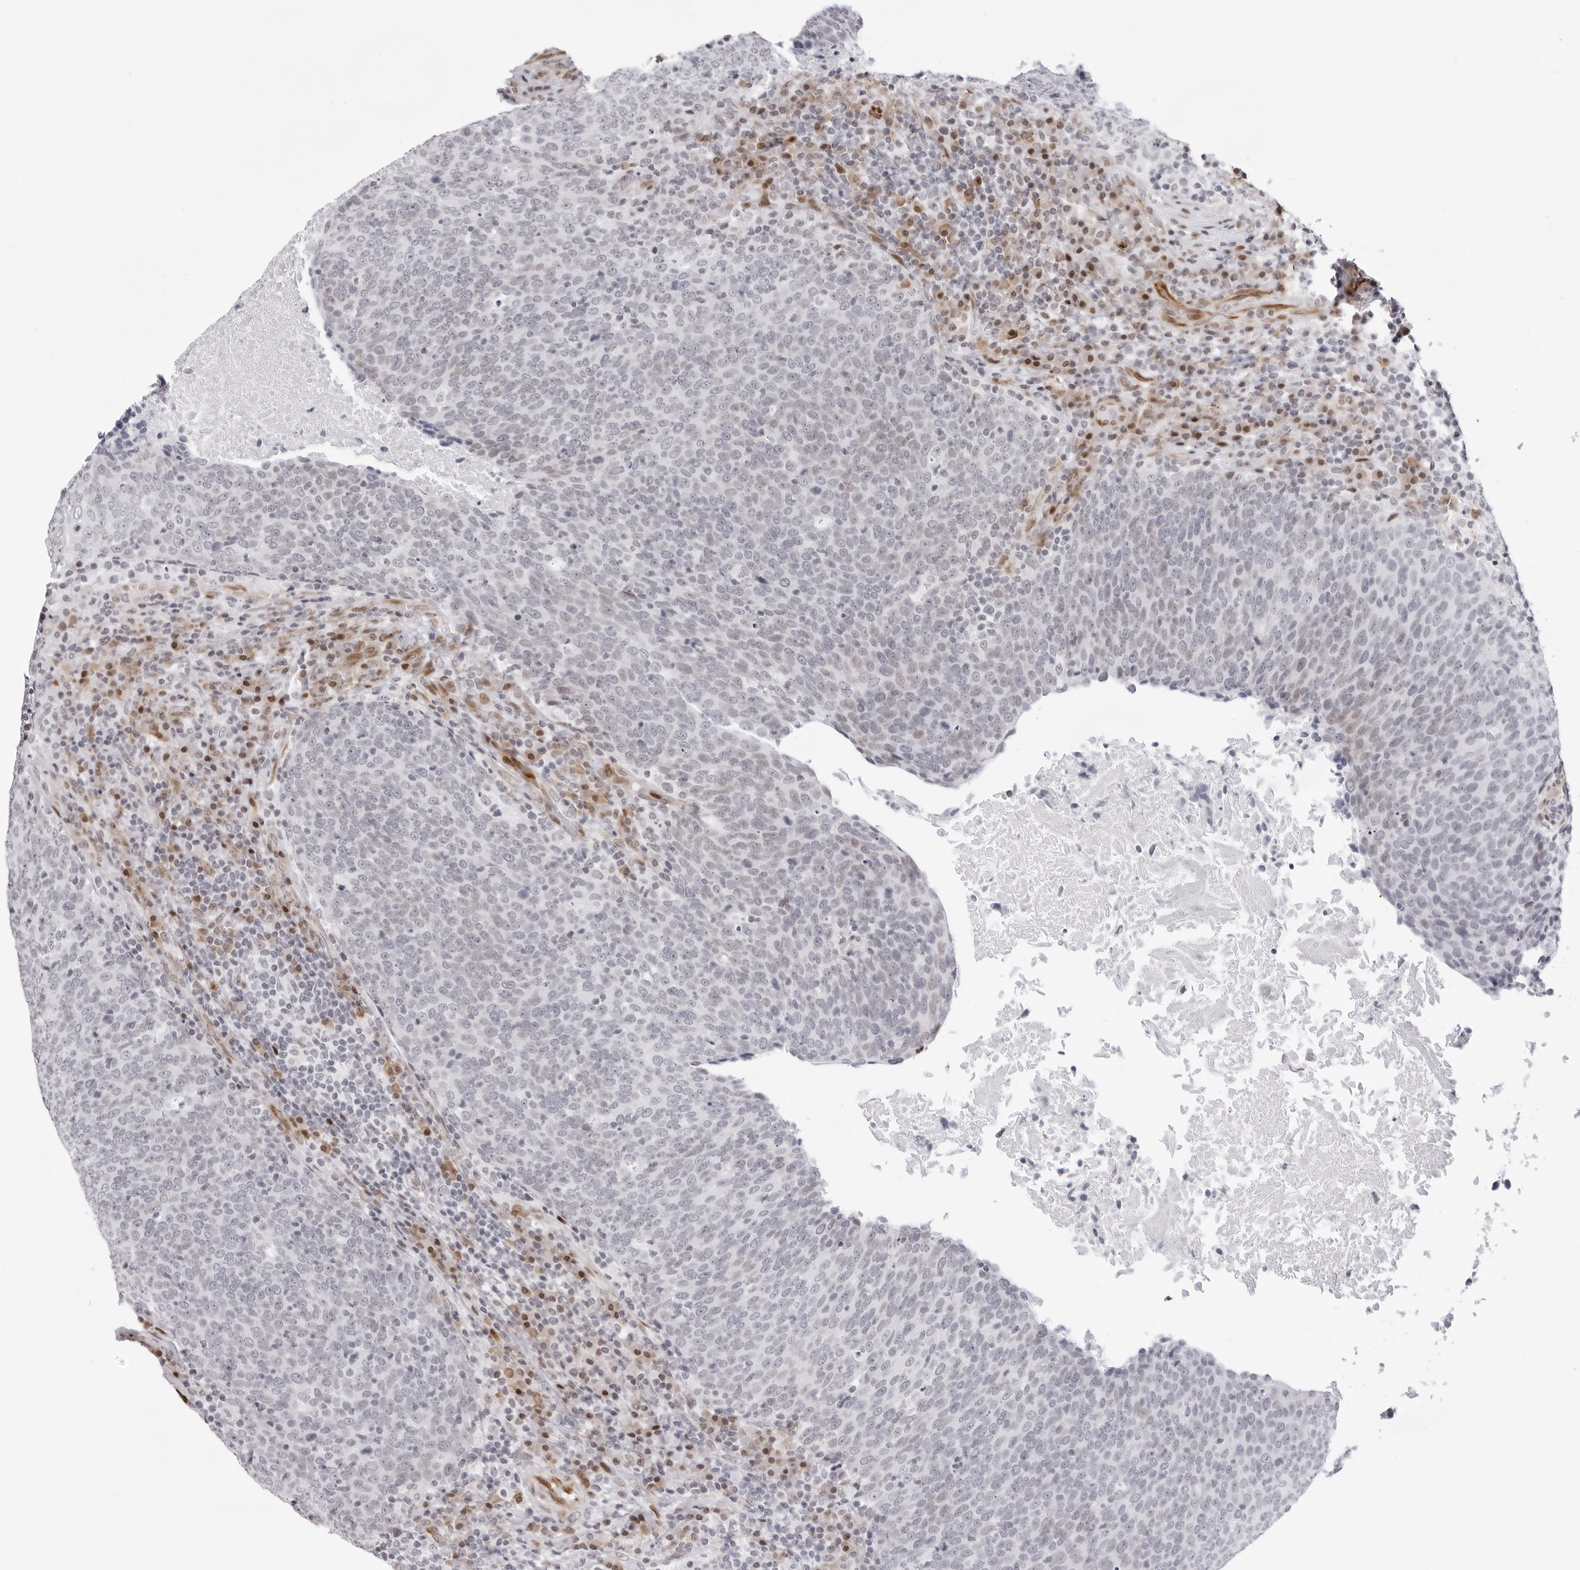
{"staining": {"intensity": "negative", "quantity": "none", "location": "none"}, "tissue": "head and neck cancer", "cell_type": "Tumor cells", "image_type": "cancer", "snomed": [{"axis": "morphology", "description": "Squamous cell carcinoma, NOS"}, {"axis": "morphology", "description": "Squamous cell carcinoma, metastatic, NOS"}, {"axis": "topography", "description": "Lymph node"}, {"axis": "topography", "description": "Head-Neck"}], "caption": "A micrograph of metastatic squamous cell carcinoma (head and neck) stained for a protein exhibits no brown staining in tumor cells.", "gene": "NTPCR", "patient": {"sex": "male", "age": 62}}